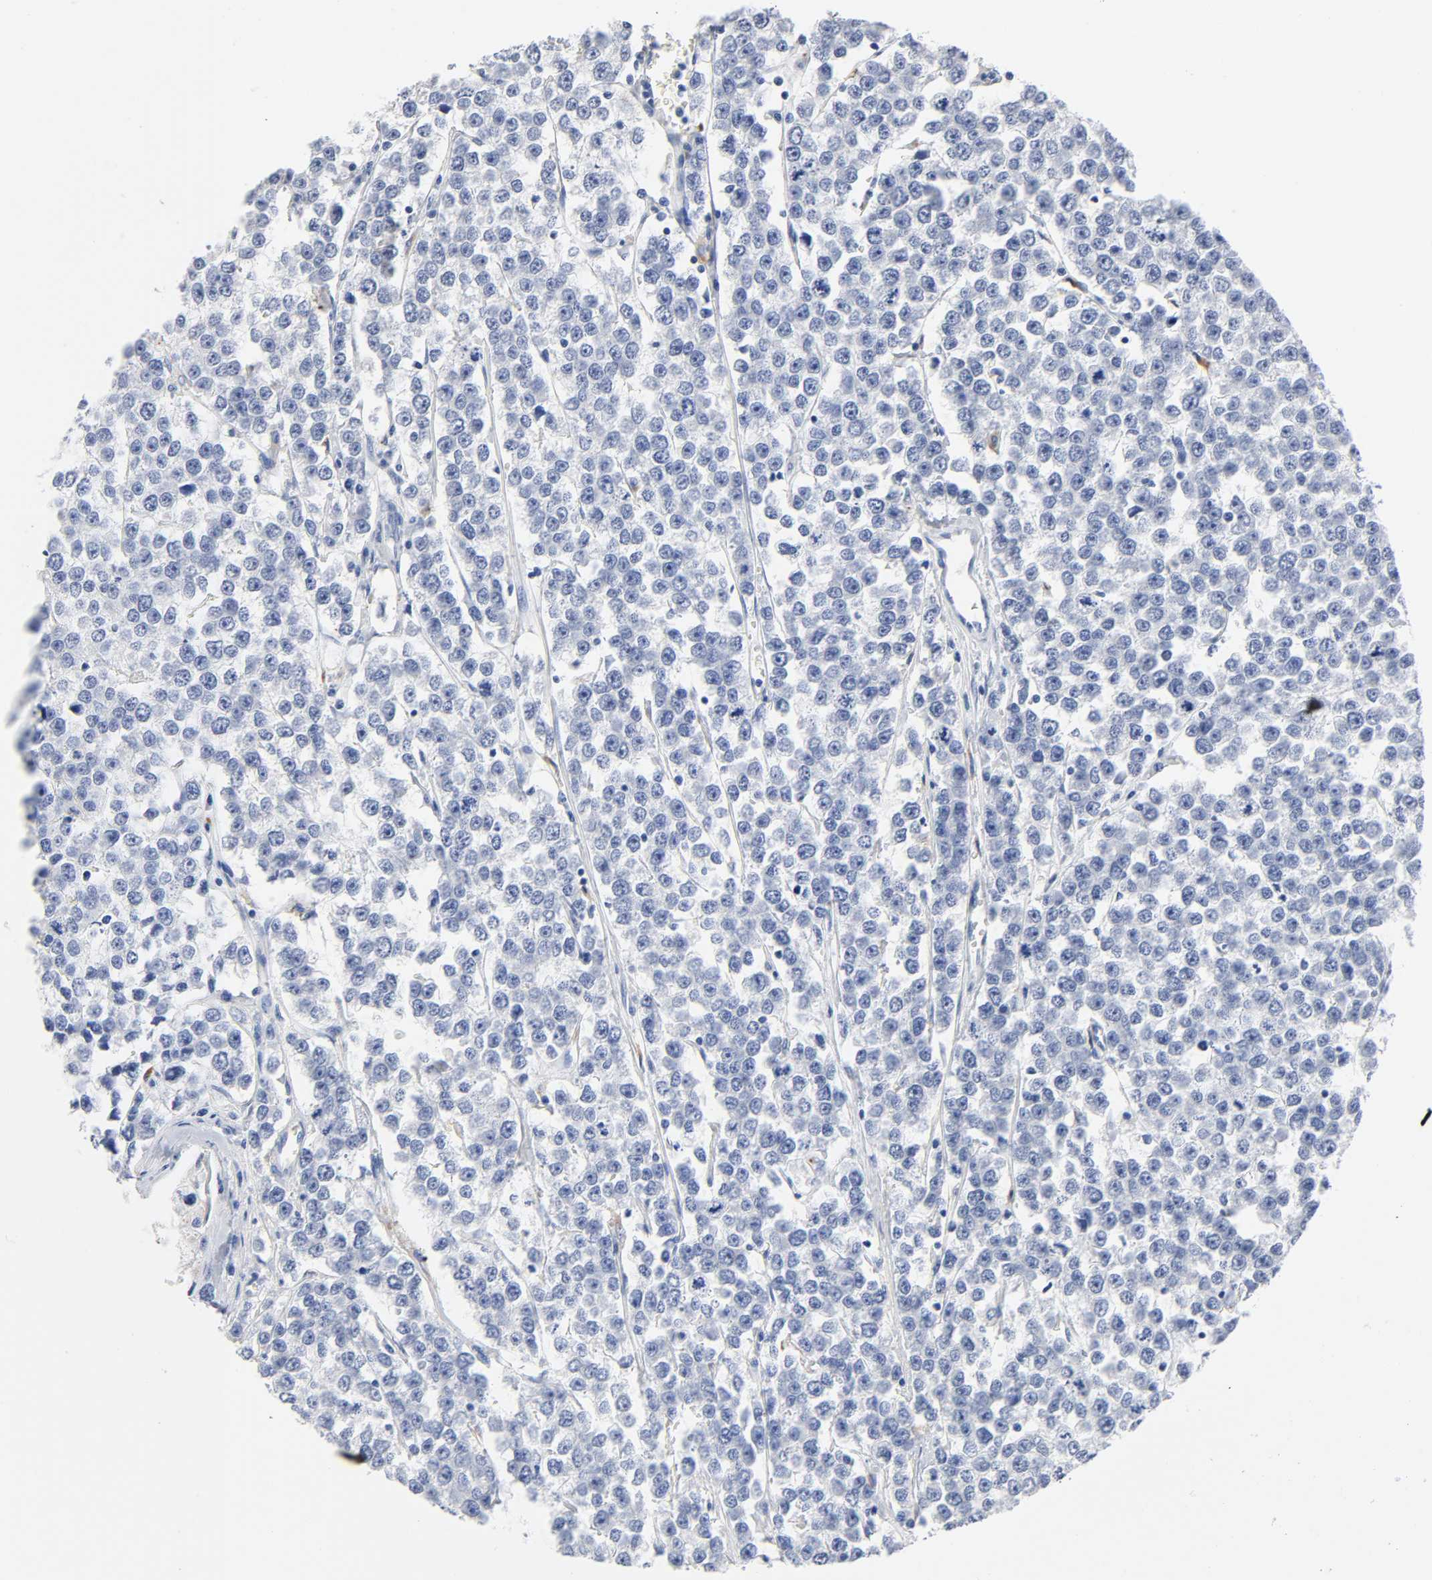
{"staining": {"intensity": "negative", "quantity": "none", "location": "none"}, "tissue": "testis cancer", "cell_type": "Tumor cells", "image_type": "cancer", "snomed": [{"axis": "morphology", "description": "Seminoma, NOS"}, {"axis": "morphology", "description": "Carcinoma, Embryonal, NOS"}, {"axis": "topography", "description": "Testis"}], "caption": "Protein analysis of seminoma (testis) shows no significant expression in tumor cells.", "gene": "PLP1", "patient": {"sex": "male", "age": 52}}